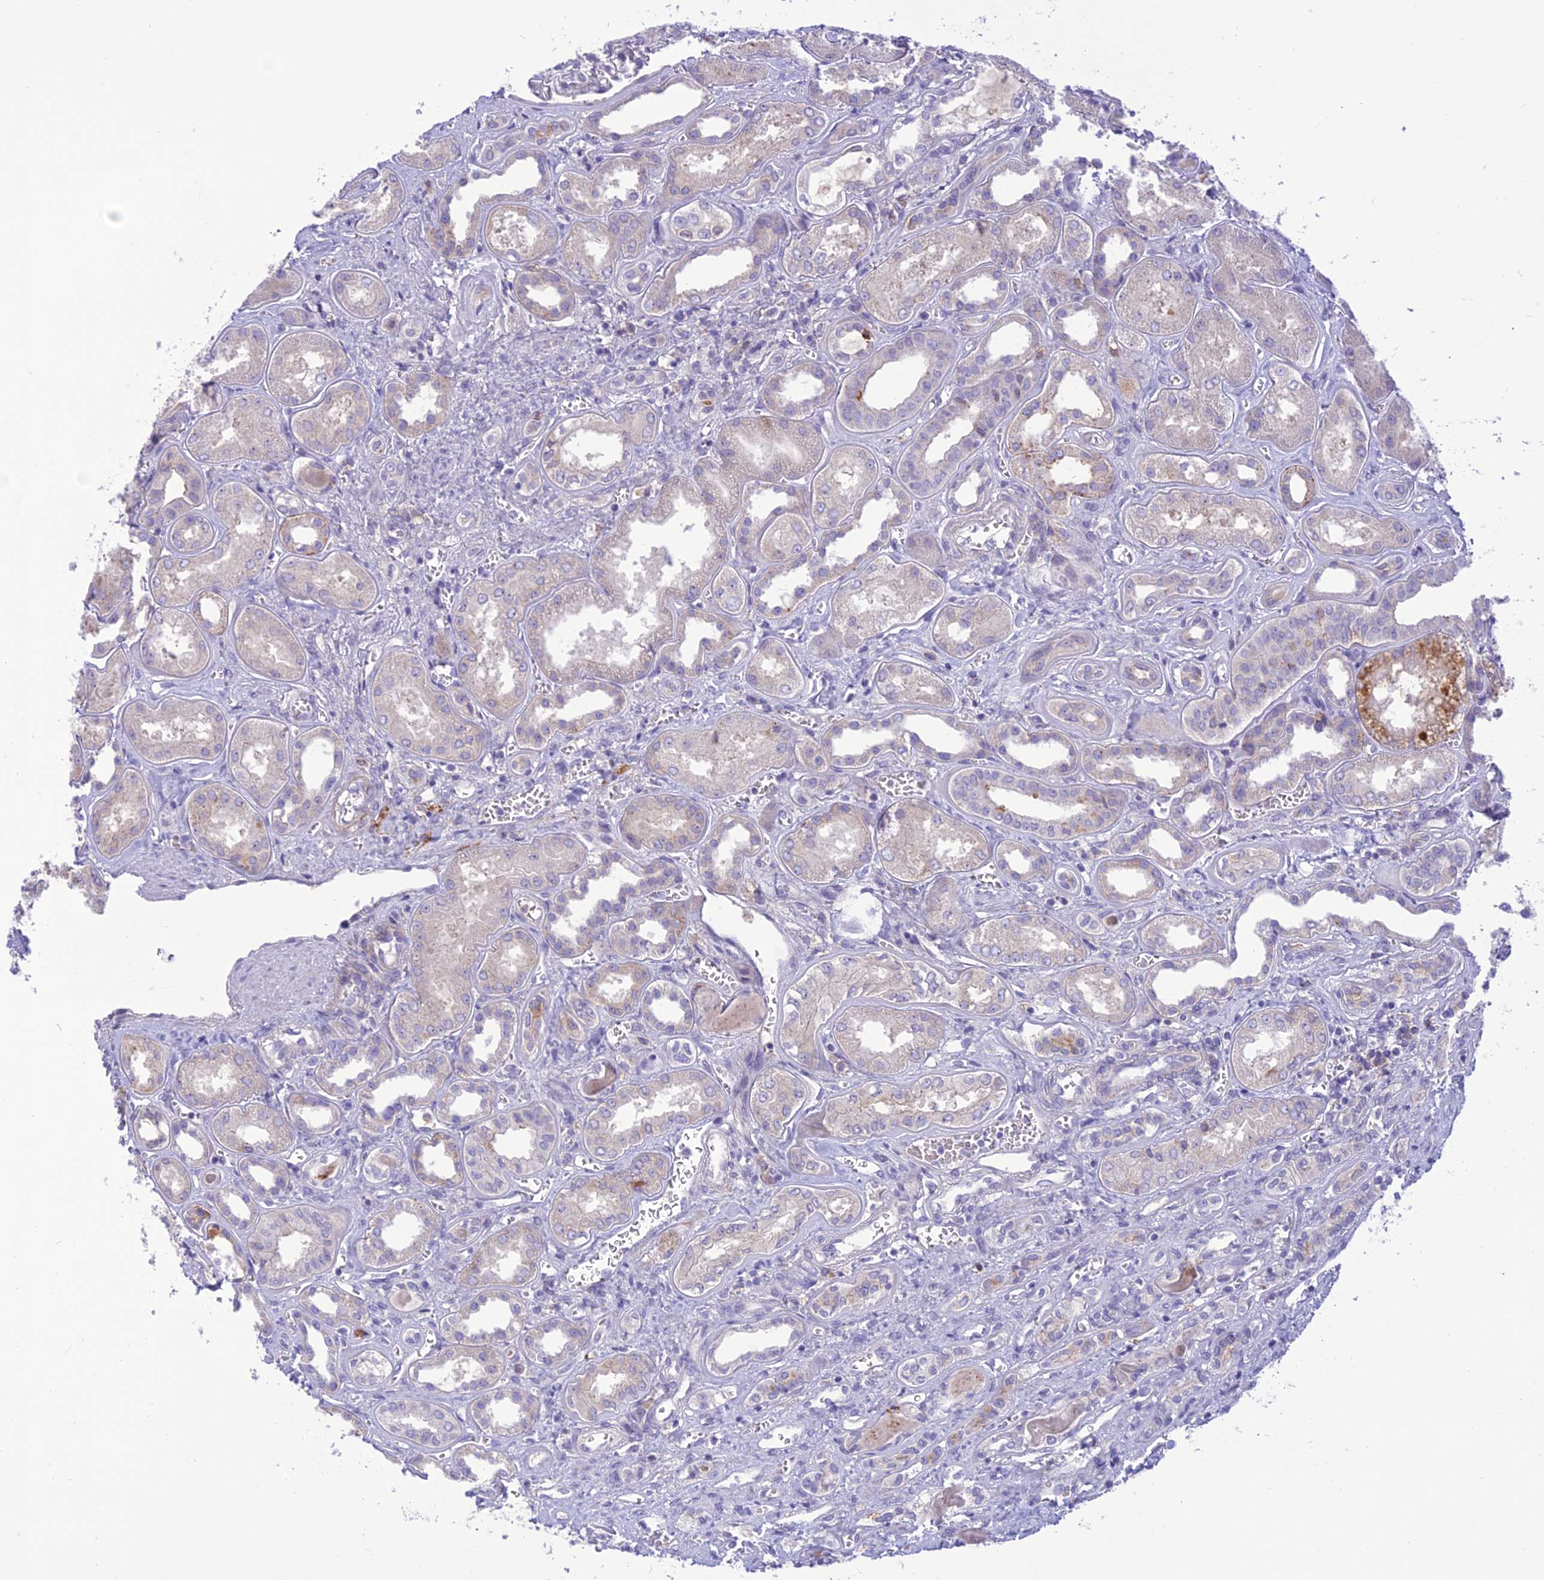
{"staining": {"intensity": "negative", "quantity": "none", "location": "none"}, "tissue": "kidney", "cell_type": "Cells in glomeruli", "image_type": "normal", "snomed": [{"axis": "morphology", "description": "Normal tissue, NOS"}, {"axis": "morphology", "description": "Adenocarcinoma, NOS"}, {"axis": "topography", "description": "Kidney"}], "caption": "The photomicrograph exhibits no significant expression in cells in glomeruli of kidney. The staining is performed using DAB (3,3'-diaminobenzidine) brown chromogen with nuclei counter-stained in using hematoxylin.", "gene": "ITGAE", "patient": {"sex": "female", "age": 68}}